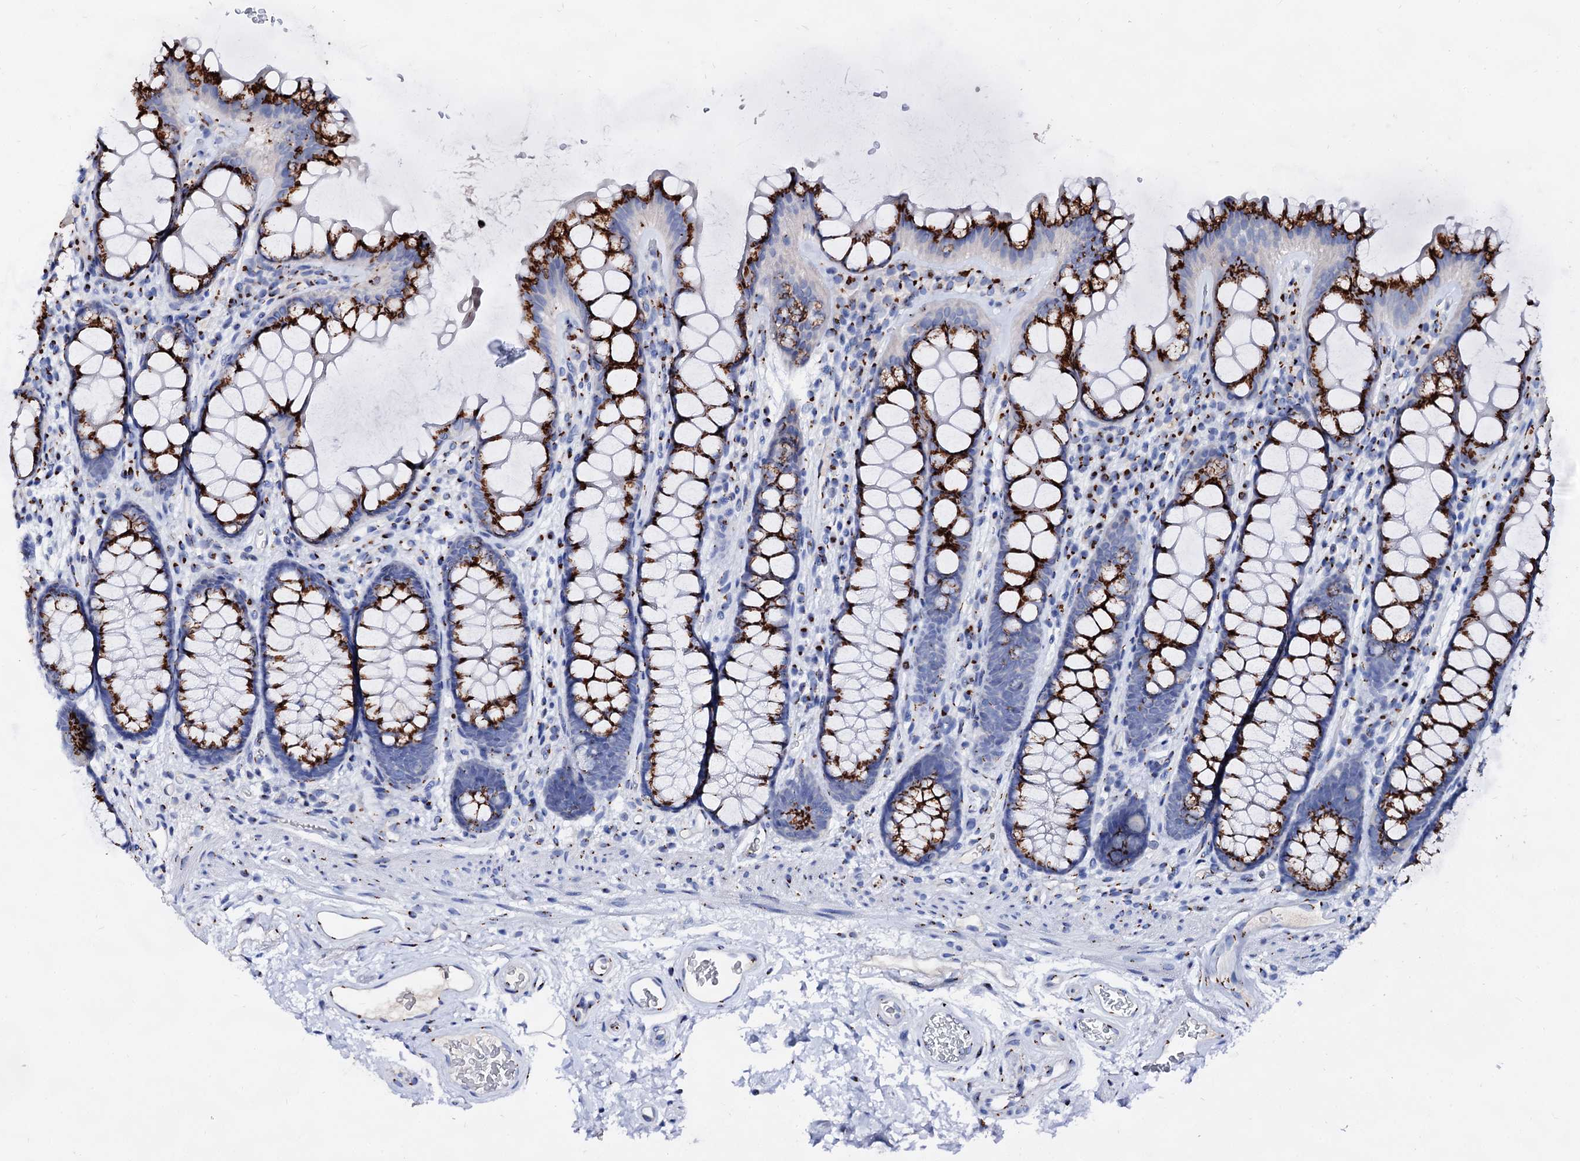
{"staining": {"intensity": "strong", "quantity": "25%-75%", "location": "cytoplasmic/membranous"}, "tissue": "colon", "cell_type": "Endothelial cells", "image_type": "normal", "snomed": [{"axis": "morphology", "description": "Normal tissue, NOS"}, {"axis": "topography", "description": "Colon"}], "caption": "Human colon stained for a protein (brown) displays strong cytoplasmic/membranous positive positivity in about 25%-75% of endothelial cells.", "gene": "TM9SF3", "patient": {"sex": "female", "age": 82}}